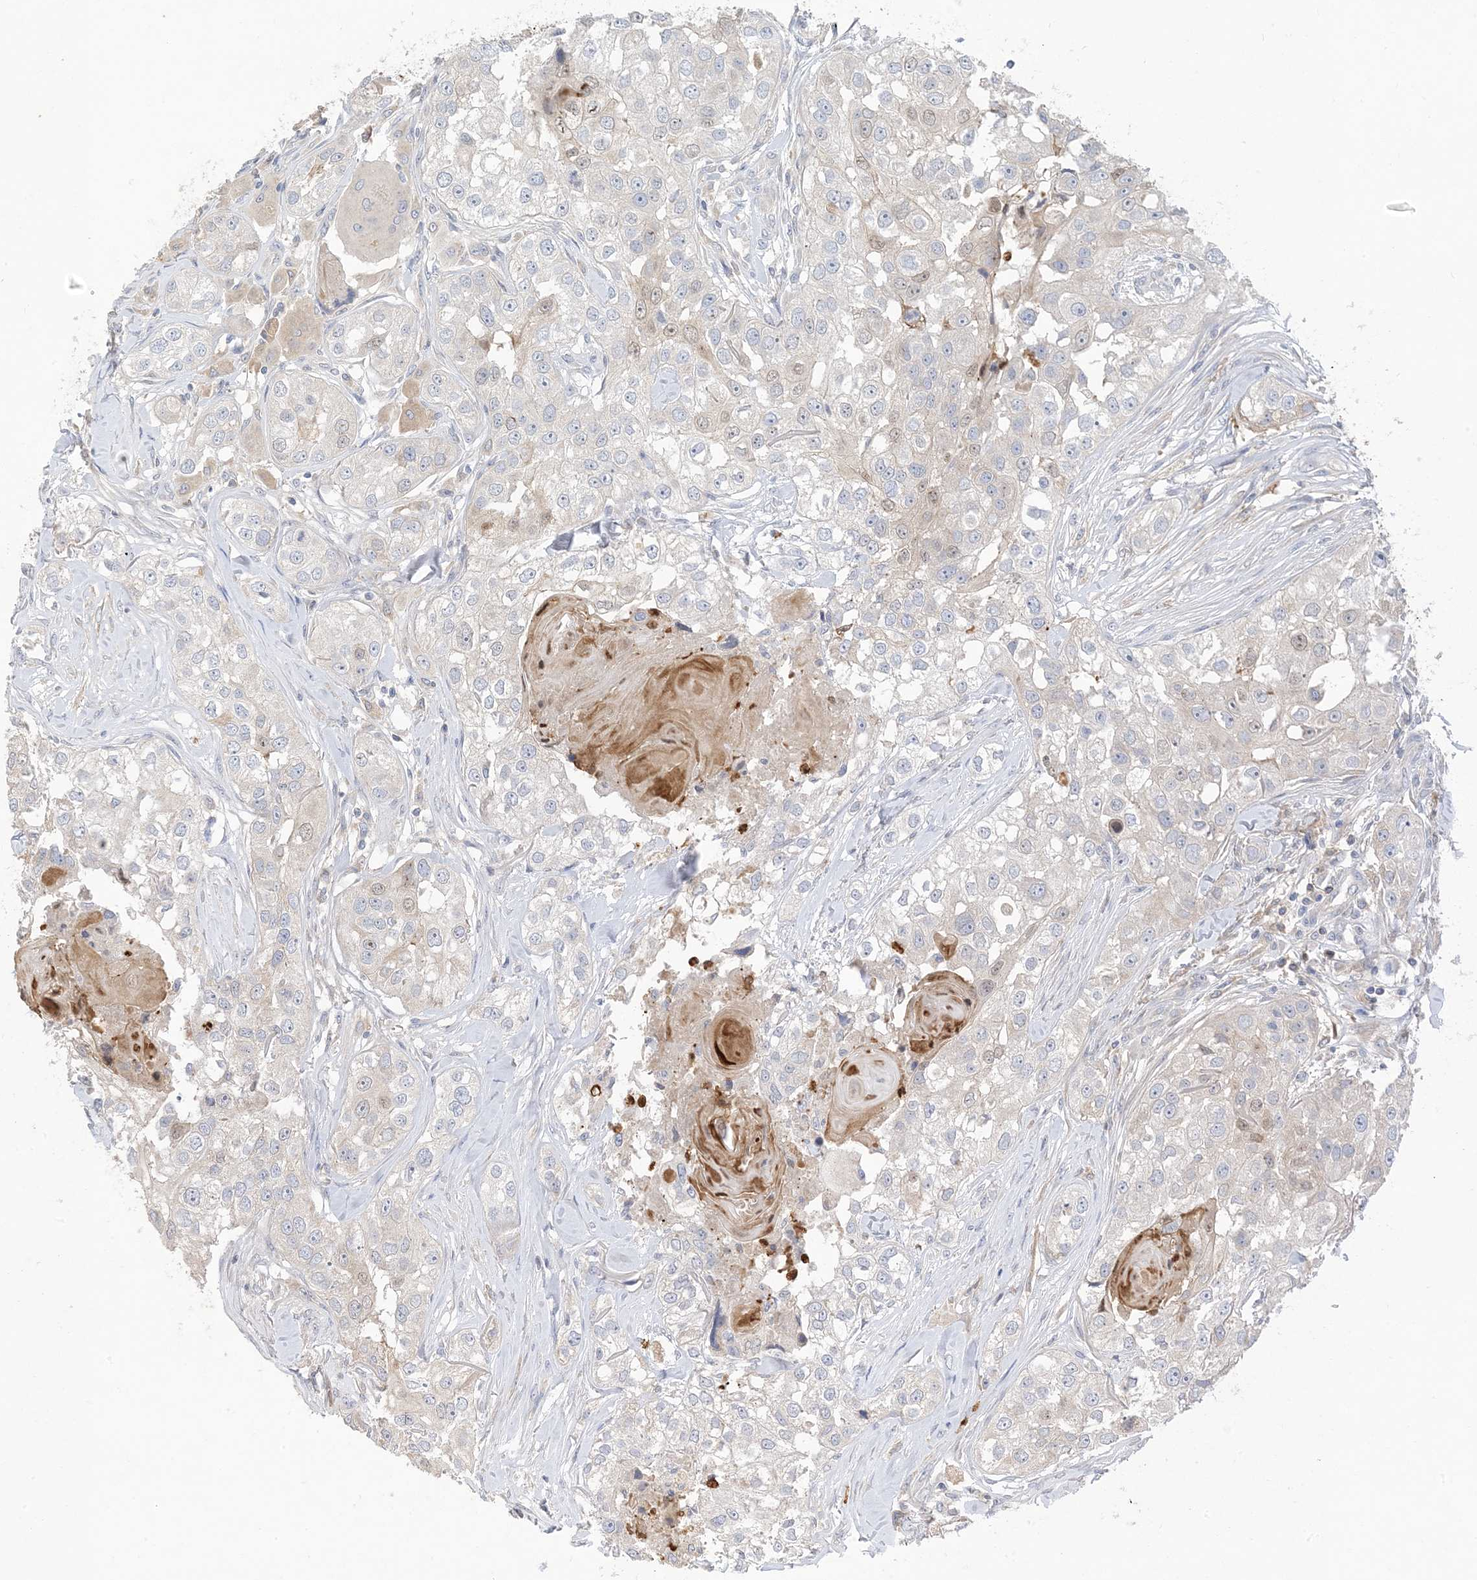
{"staining": {"intensity": "negative", "quantity": "none", "location": "none"}, "tissue": "head and neck cancer", "cell_type": "Tumor cells", "image_type": "cancer", "snomed": [{"axis": "morphology", "description": "Normal tissue, NOS"}, {"axis": "morphology", "description": "Squamous cell carcinoma, NOS"}, {"axis": "topography", "description": "Skeletal muscle"}, {"axis": "topography", "description": "Head-Neck"}], "caption": "The histopathology image shows no staining of tumor cells in head and neck squamous cell carcinoma.", "gene": "DPP9", "patient": {"sex": "male", "age": 51}}